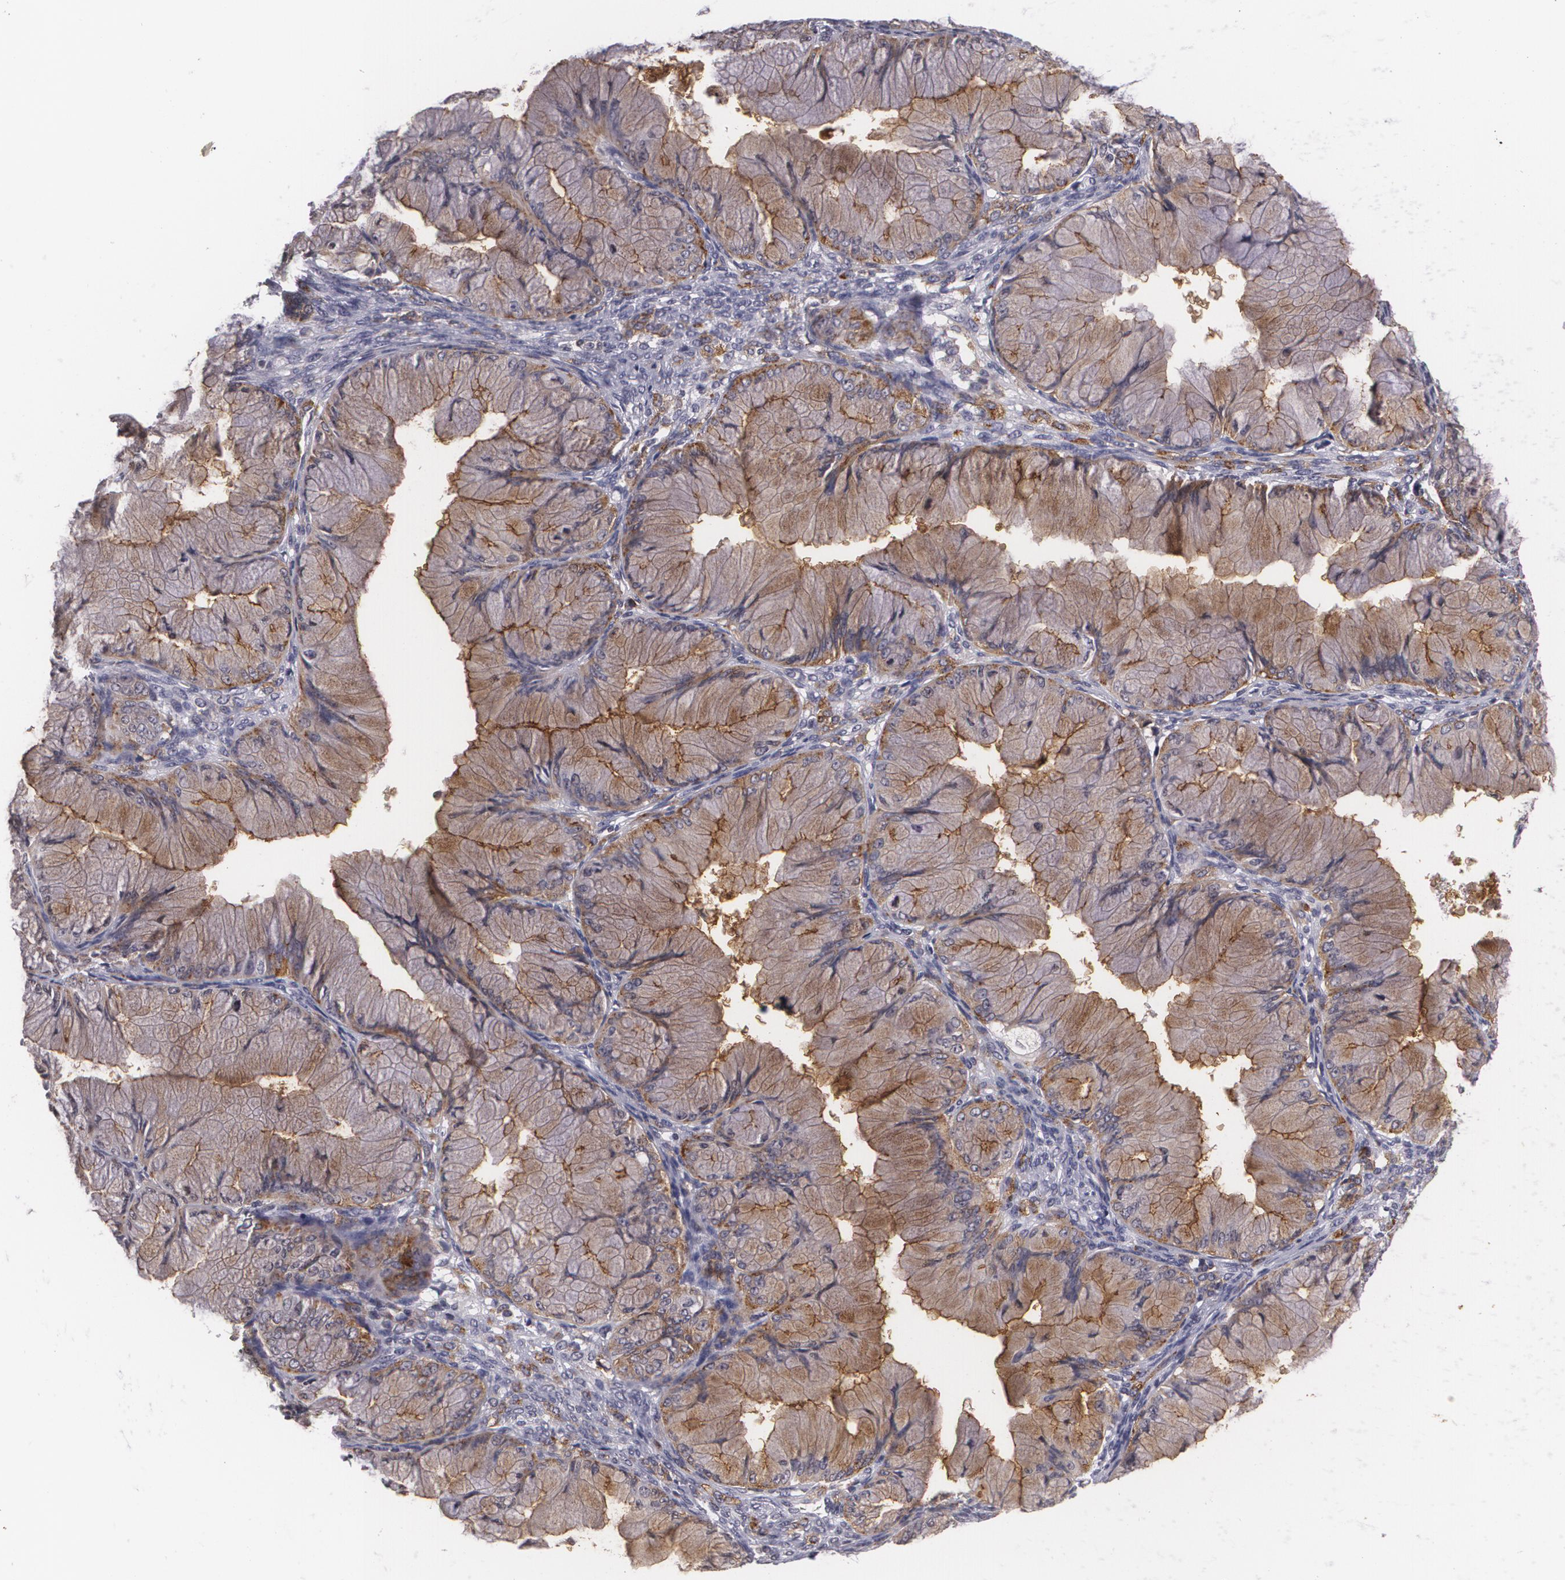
{"staining": {"intensity": "moderate", "quantity": "25%-75%", "location": "cytoplasmic/membranous"}, "tissue": "ovarian cancer", "cell_type": "Tumor cells", "image_type": "cancer", "snomed": [{"axis": "morphology", "description": "Cystadenocarcinoma, mucinous, NOS"}, {"axis": "topography", "description": "Ovary"}], "caption": "The immunohistochemical stain shows moderate cytoplasmic/membranous expression in tumor cells of ovarian mucinous cystadenocarcinoma tissue.", "gene": "MUC1", "patient": {"sex": "female", "age": 63}}